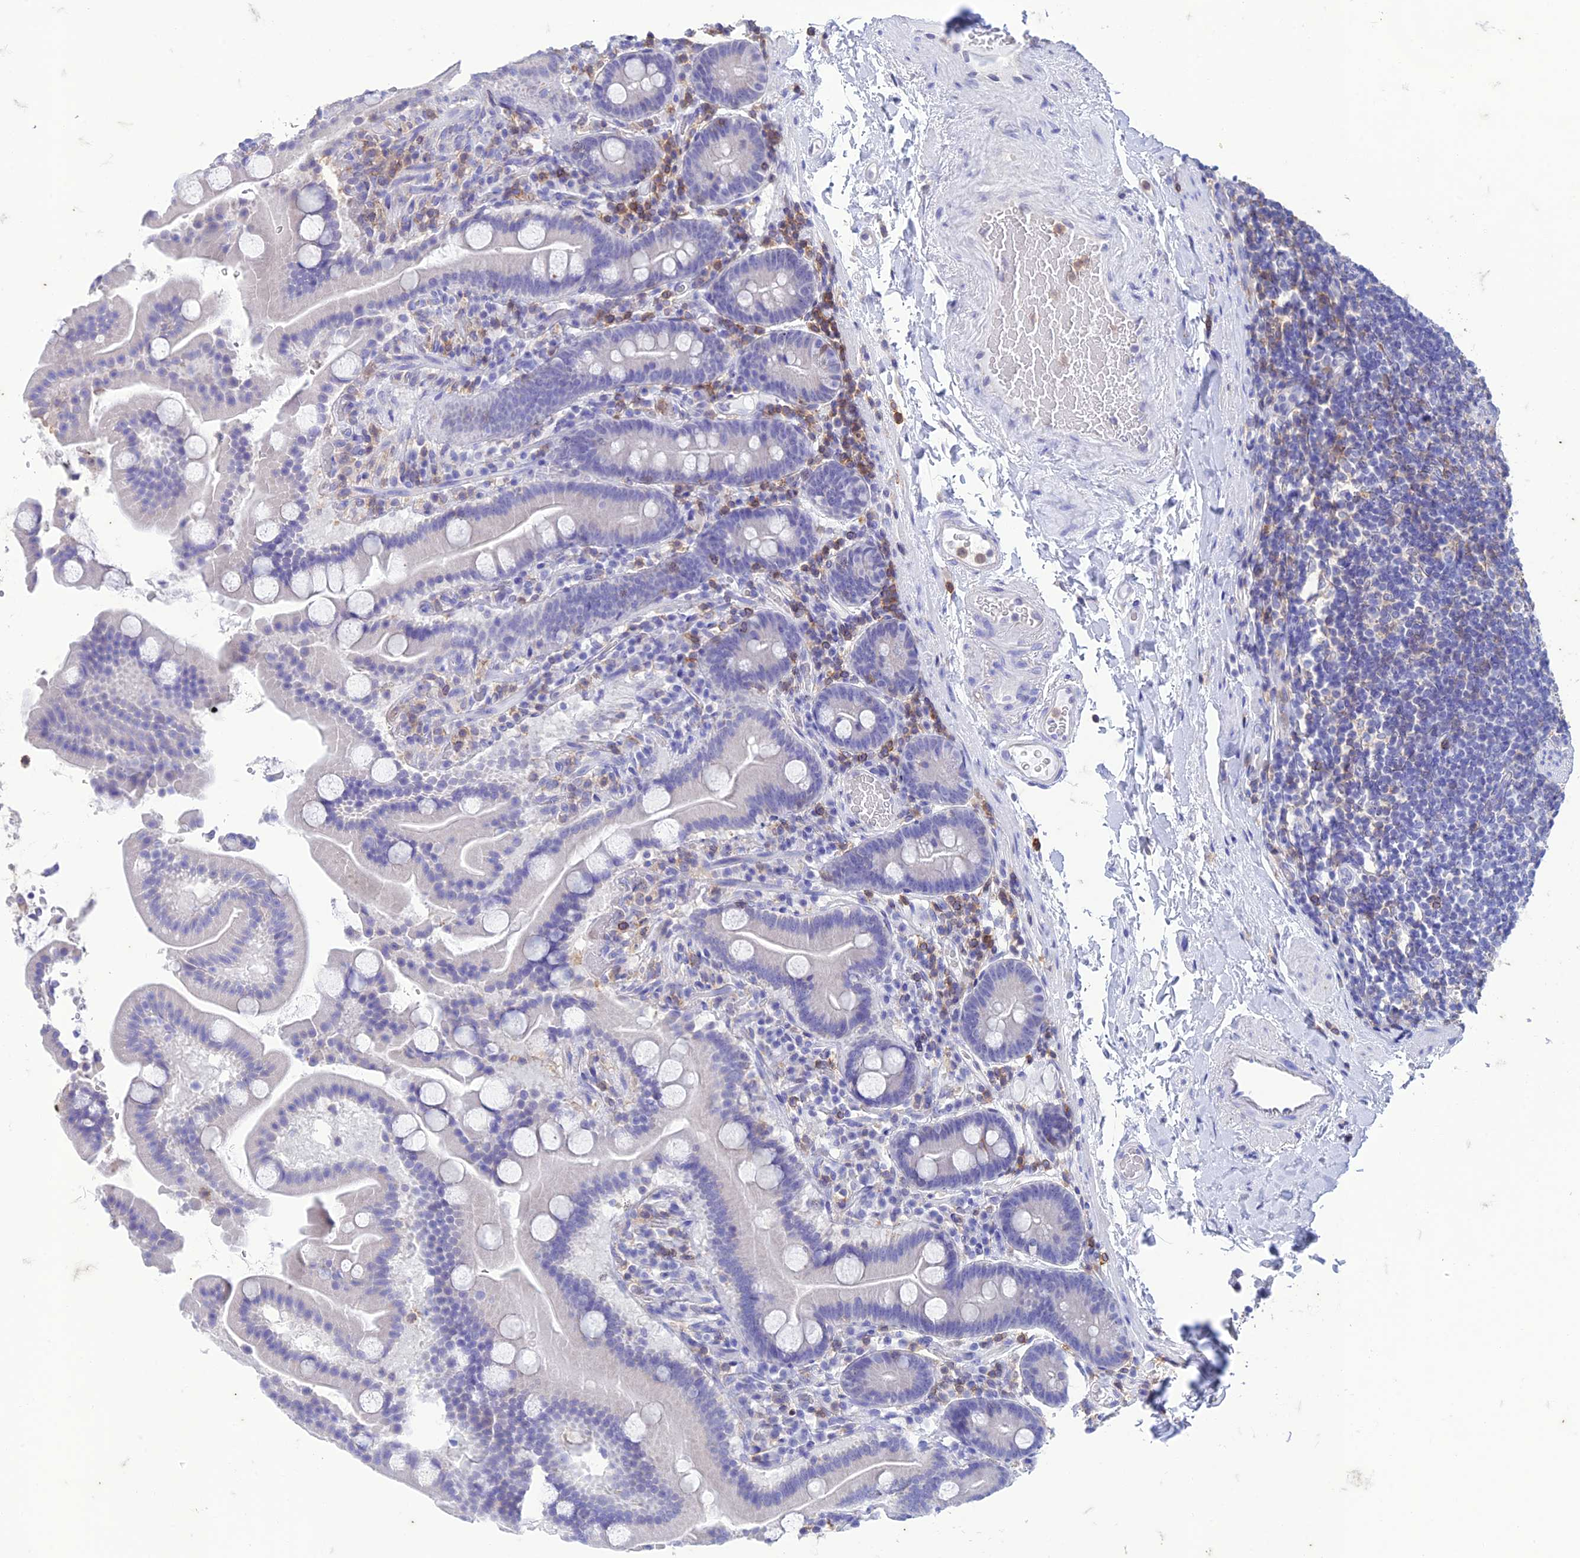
{"staining": {"intensity": "negative", "quantity": "none", "location": "none"}, "tissue": "duodenum", "cell_type": "Glandular cells", "image_type": "normal", "snomed": [{"axis": "morphology", "description": "Normal tissue, NOS"}, {"axis": "topography", "description": "Duodenum"}], "caption": "Immunohistochemistry (IHC) histopathology image of unremarkable duodenum stained for a protein (brown), which reveals no positivity in glandular cells. (DAB (3,3'-diaminobenzidine) immunohistochemistry with hematoxylin counter stain).", "gene": "FGF7", "patient": {"sex": "male", "age": 55}}